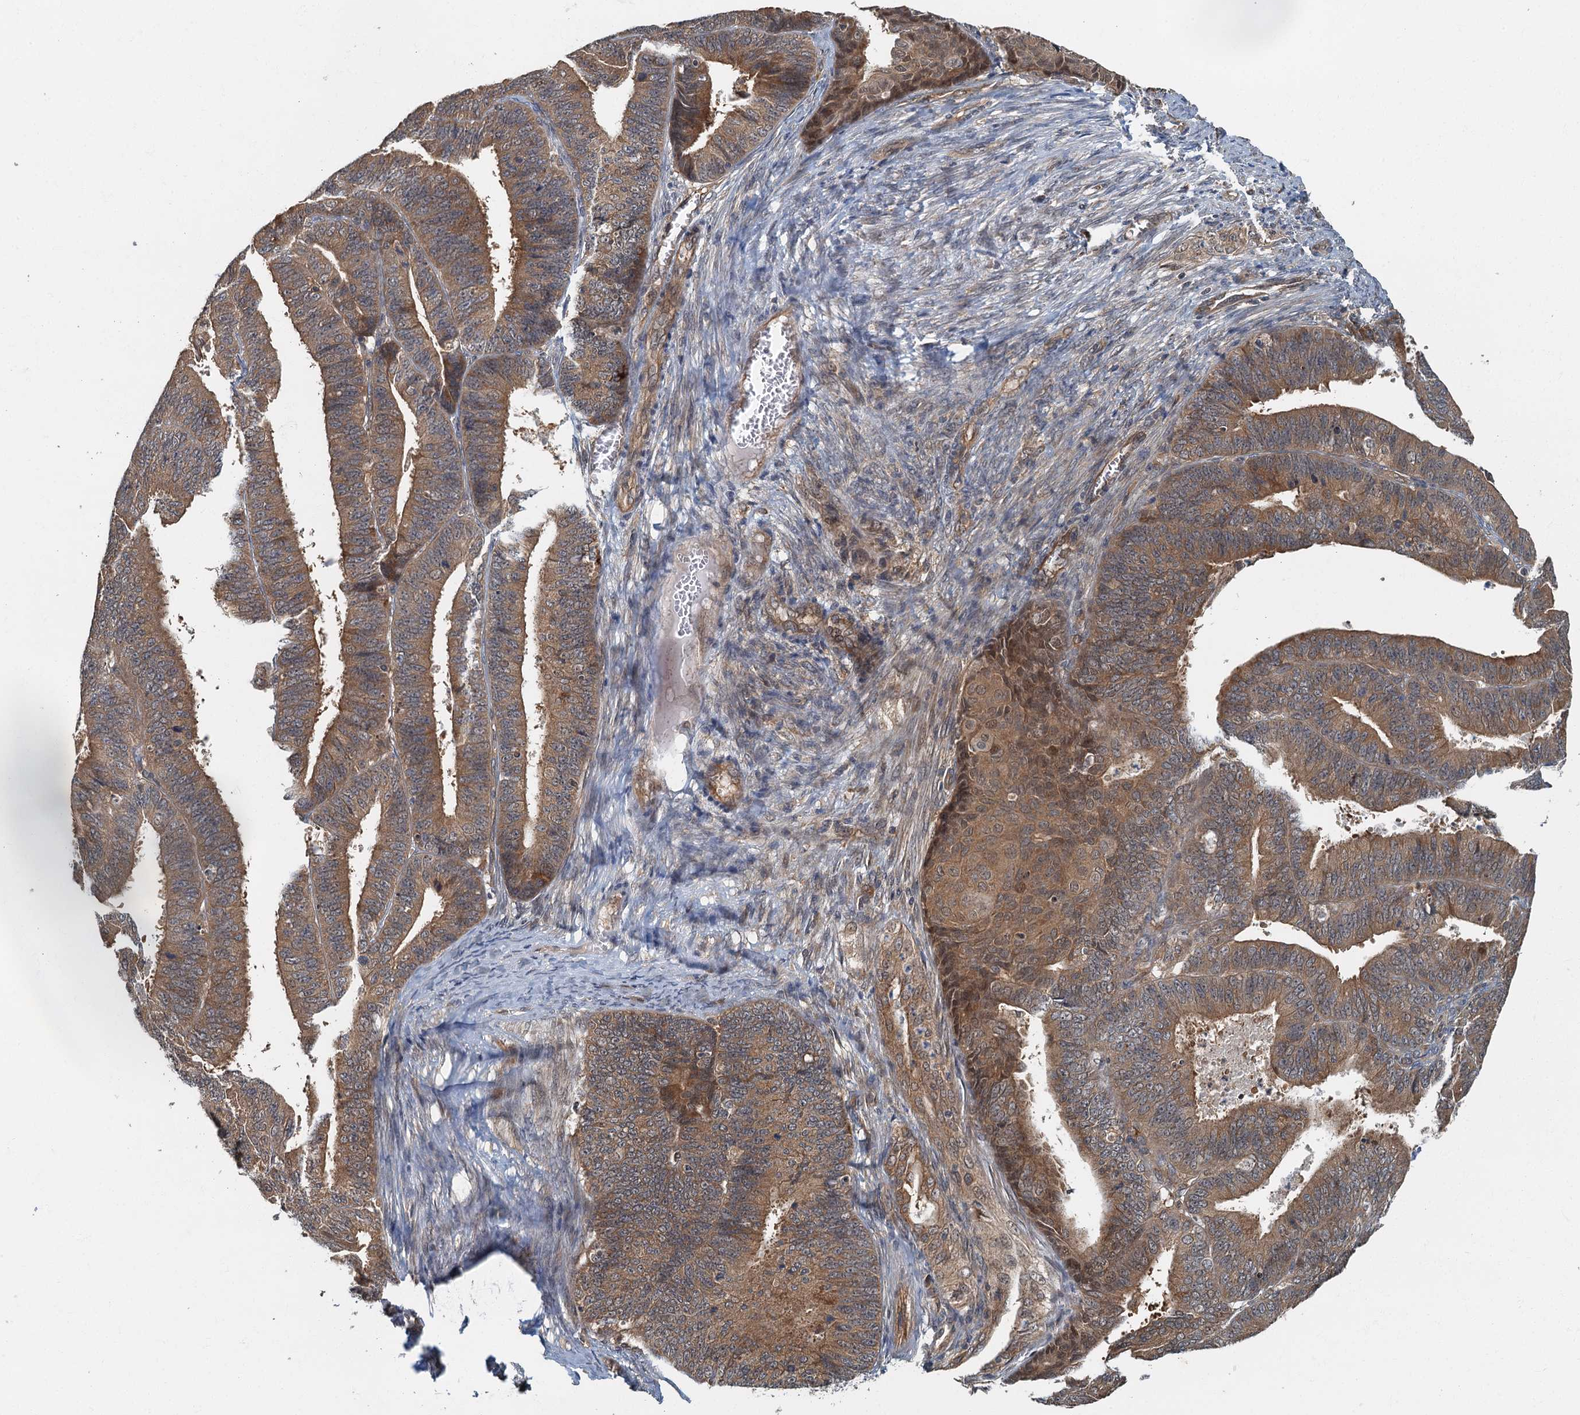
{"staining": {"intensity": "moderate", "quantity": ">75%", "location": "cytoplasmic/membranous"}, "tissue": "endometrial cancer", "cell_type": "Tumor cells", "image_type": "cancer", "snomed": [{"axis": "morphology", "description": "Adenocarcinoma, NOS"}, {"axis": "topography", "description": "Endometrium"}], "caption": "This photomicrograph exhibits IHC staining of endometrial adenocarcinoma, with medium moderate cytoplasmic/membranous expression in about >75% of tumor cells.", "gene": "TBCK", "patient": {"sex": "female", "age": 73}}